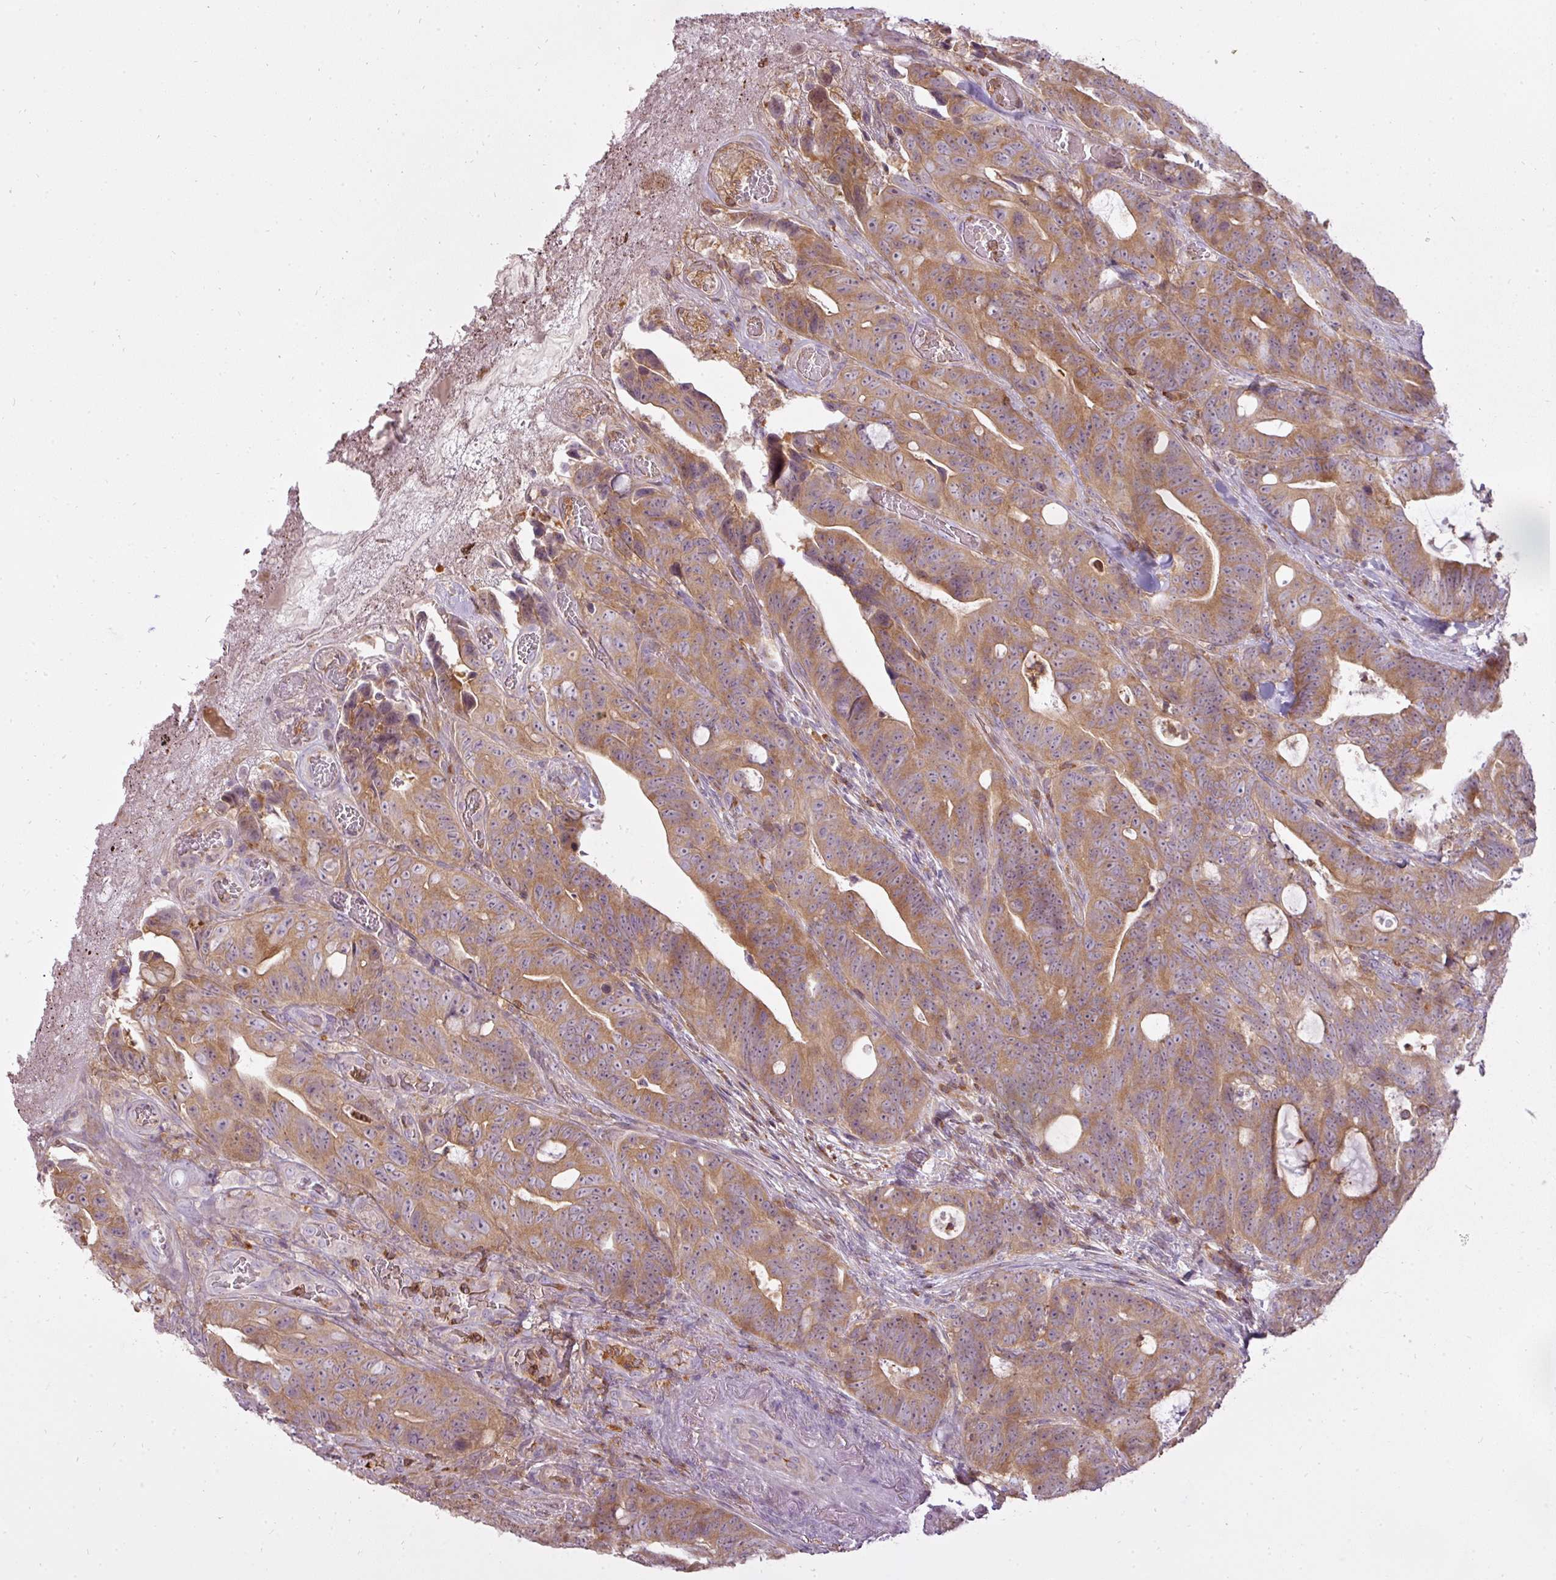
{"staining": {"intensity": "moderate", "quantity": ">75%", "location": "cytoplasmic/membranous"}, "tissue": "colorectal cancer", "cell_type": "Tumor cells", "image_type": "cancer", "snomed": [{"axis": "morphology", "description": "Adenocarcinoma, NOS"}, {"axis": "topography", "description": "Colon"}], "caption": "Adenocarcinoma (colorectal) was stained to show a protein in brown. There is medium levels of moderate cytoplasmic/membranous staining in about >75% of tumor cells.", "gene": "STK4", "patient": {"sex": "female", "age": 82}}